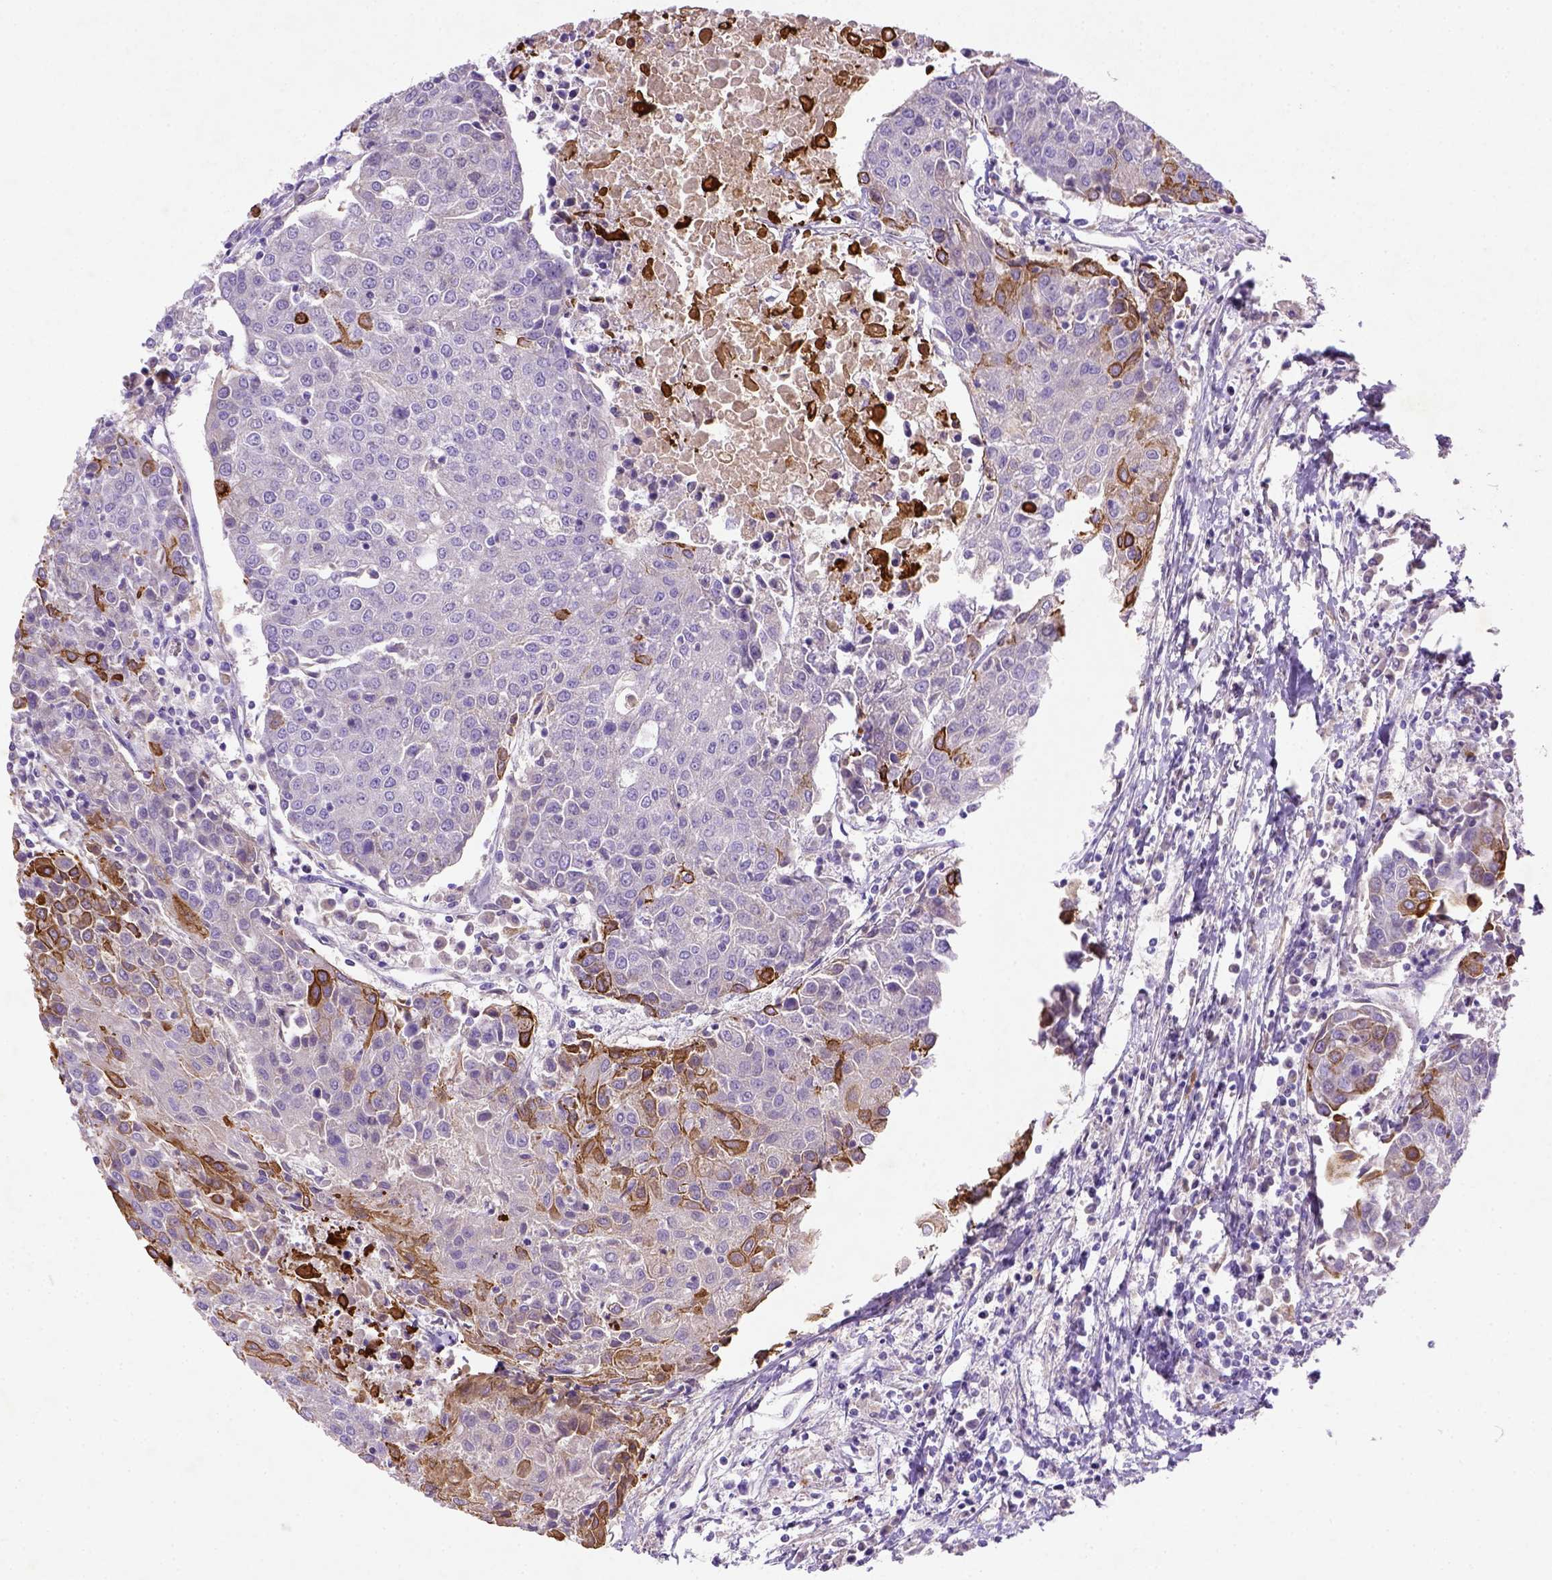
{"staining": {"intensity": "strong", "quantity": "<25%", "location": "cytoplasmic/membranous"}, "tissue": "urothelial cancer", "cell_type": "Tumor cells", "image_type": "cancer", "snomed": [{"axis": "morphology", "description": "Urothelial carcinoma, High grade"}, {"axis": "topography", "description": "Urinary bladder"}], "caption": "Protein expression analysis of human high-grade urothelial carcinoma reveals strong cytoplasmic/membranous positivity in approximately <25% of tumor cells.", "gene": "NUDT2", "patient": {"sex": "female", "age": 85}}